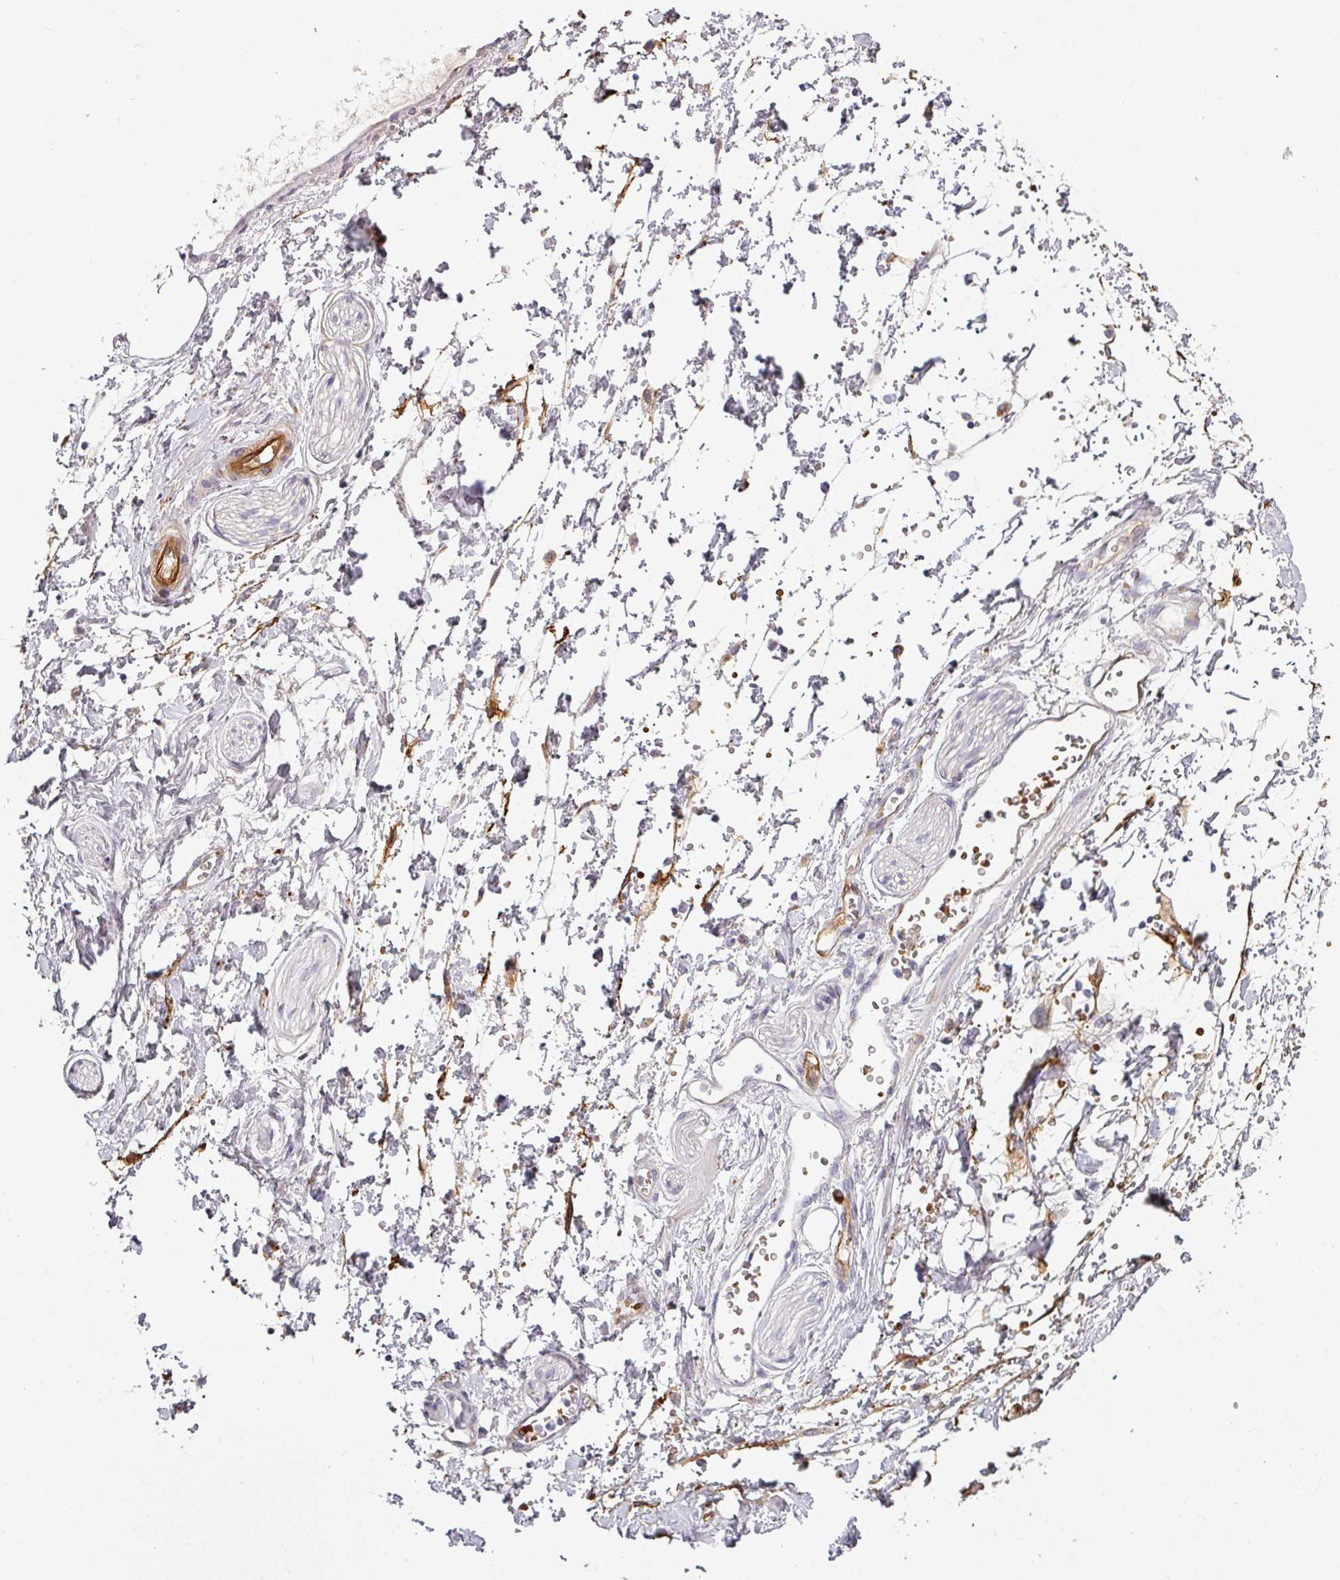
{"staining": {"intensity": "weak", "quantity": "25%-75%", "location": "cytoplasmic/membranous"}, "tissue": "adipose tissue", "cell_type": "Adipocytes", "image_type": "normal", "snomed": [{"axis": "morphology", "description": "Normal tissue, NOS"}, {"axis": "topography", "description": "Prostate"}, {"axis": "topography", "description": "Peripheral nerve tissue"}], "caption": "High-power microscopy captured an IHC image of benign adipose tissue, revealing weak cytoplasmic/membranous expression in approximately 25%-75% of adipocytes.", "gene": "PRODH2", "patient": {"sex": "male", "age": 55}}